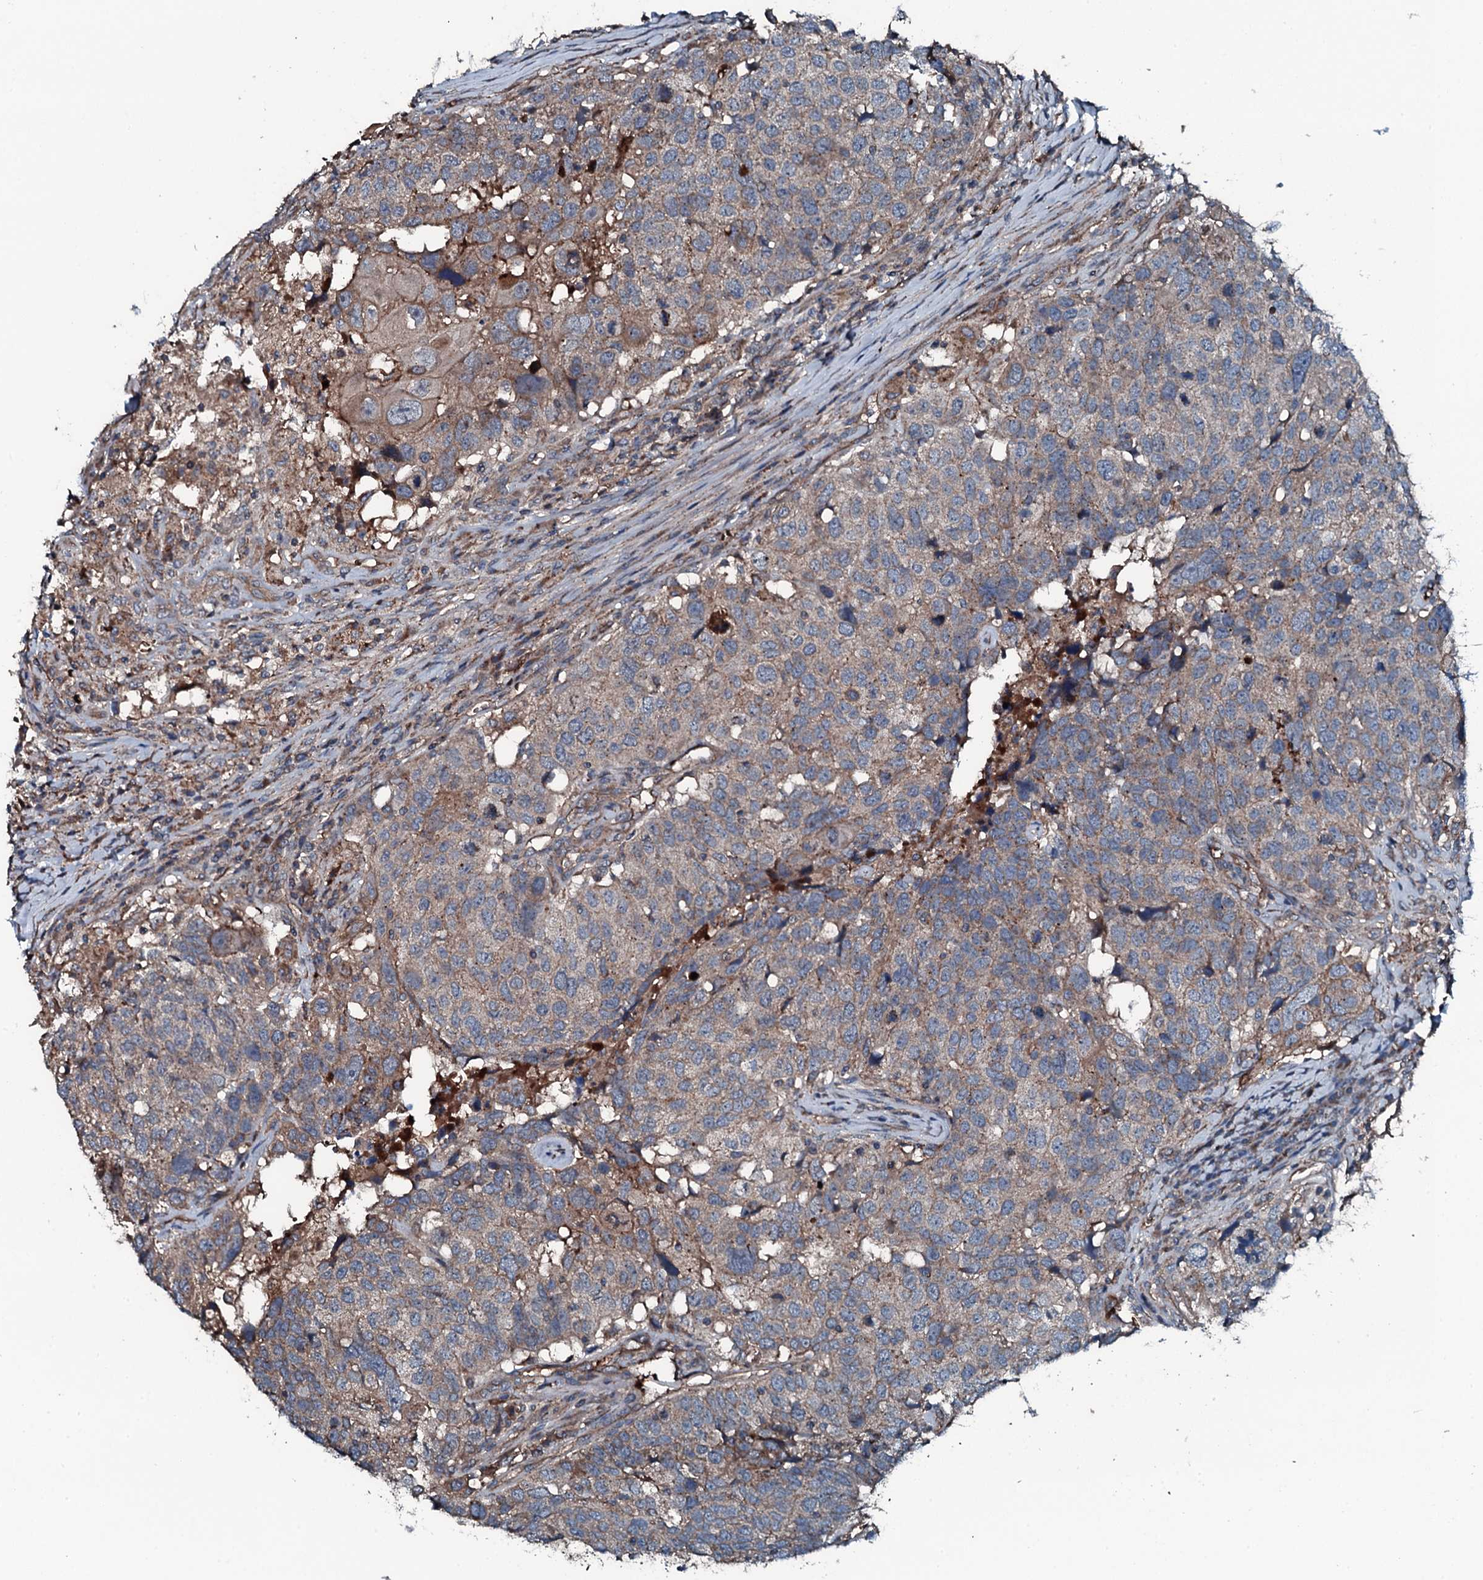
{"staining": {"intensity": "moderate", "quantity": "<25%", "location": "cytoplasmic/membranous"}, "tissue": "head and neck cancer", "cell_type": "Tumor cells", "image_type": "cancer", "snomed": [{"axis": "morphology", "description": "Squamous cell carcinoma, NOS"}, {"axis": "topography", "description": "Head-Neck"}], "caption": "IHC staining of head and neck squamous cell carcinoma, which reveals low levels of moderate cytoplasmic/membranous expression in approximately <25% of tumor cells indicating moderate cytoplasmic/membranous protein positivity. The staining was performed using DAB (brown) for protein detection and nuclei were counterstained in hematoxylin (blue).", "gene": "TRIM7", "patient": {"sex": "male", "age": 66}}